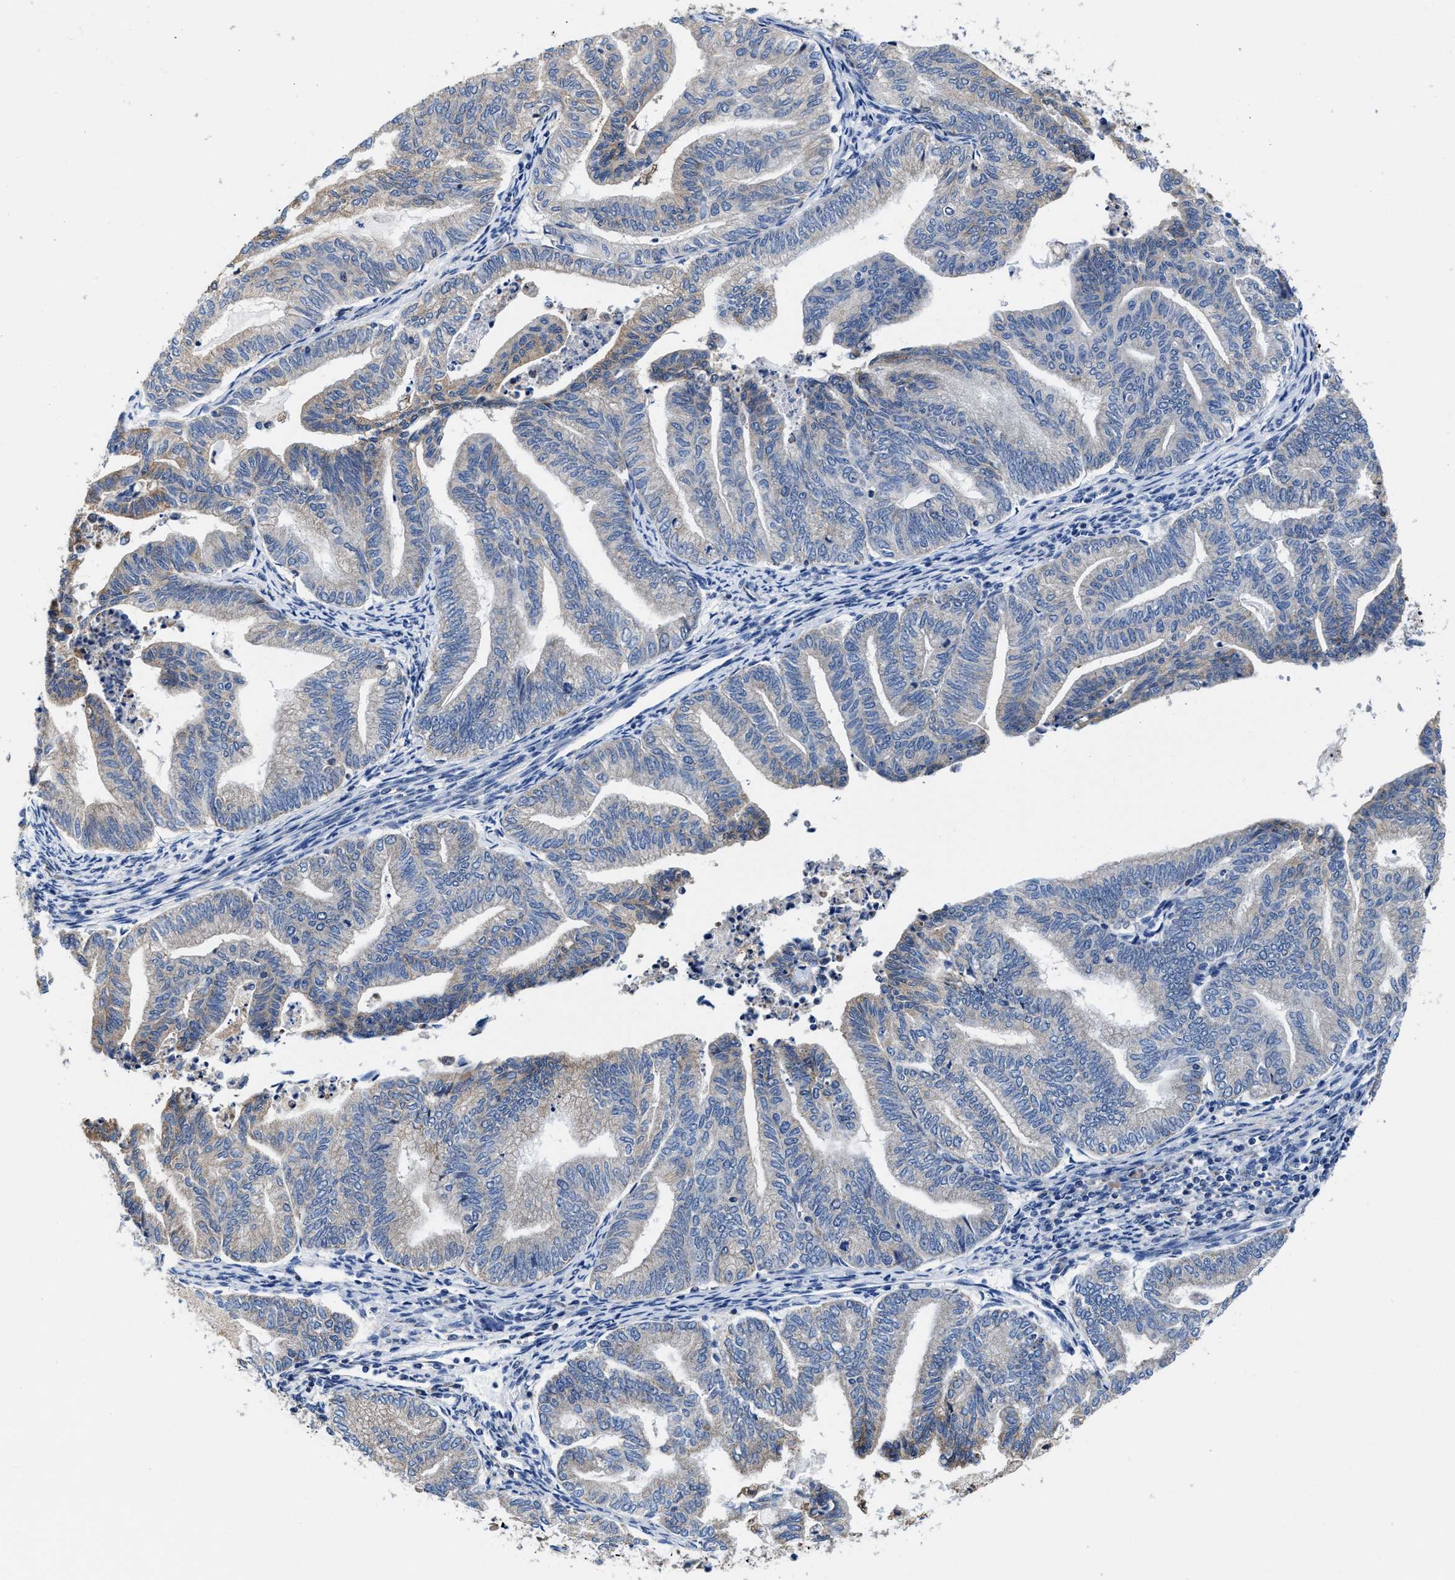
{"staining": {"intensity": "weak", "quantity": "<25%", "location": "cytoplasmic/membranous"}, "tissue": "endometrial cancer", "cell_type": "Tumor cells", "image_type": "cancer", "snomed": [{"axis": "morphology", "description": "Adenocarcinoma, NOS"}, {"axis": "topography", "description": "Endometrium"}], "caption": "Immunohistochemical staining of adenocarcinoma (endometrial) demonstrates no significant positivity in tumor cells.", "gene": "TMEM30A", "patient": {"sex": "female", "age": 79}}